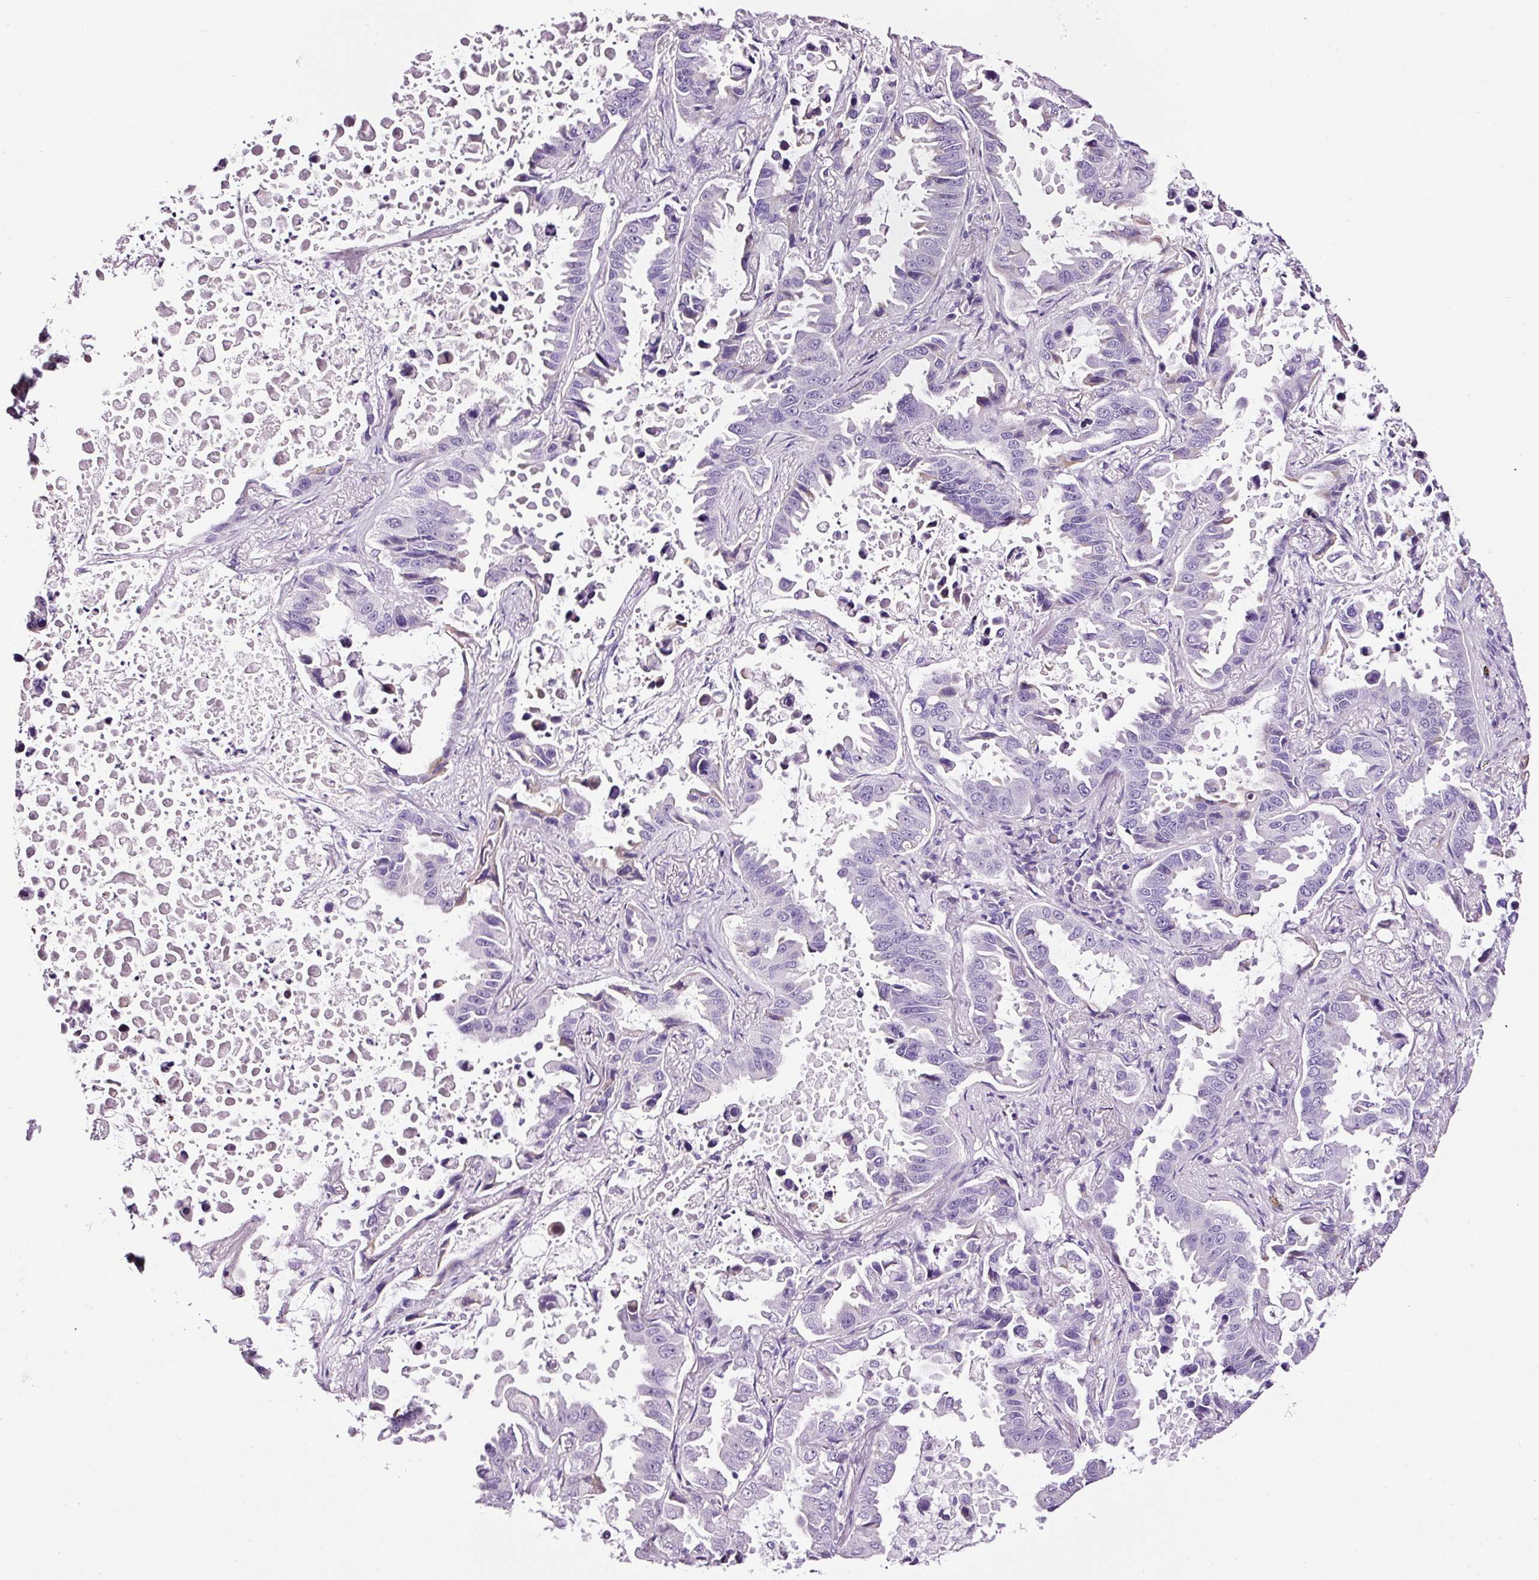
{"staining": {"intensity": "negative", "quantity": "none", "location": "none"}, "tissue": "lung cancer", "cell_type": "Tumor cells", "image_type": "cancer", "snomed": [{"axis": "morphology", "description": "Adenocarcinoma, NOS"}, {"axis": "topography", "description": "Lung"}], "caption": "An immunohistochemistry micrograph of adenocarcinoma (lung) is shown. There is no staining in tumor cells of adenocarcinoma (lung). (DAB (3,3'-diaminobenzidine) IHC with hematoxylin counter stain).", "gene": "RTF2", "patient": {"sex": "male", "age": 64}}